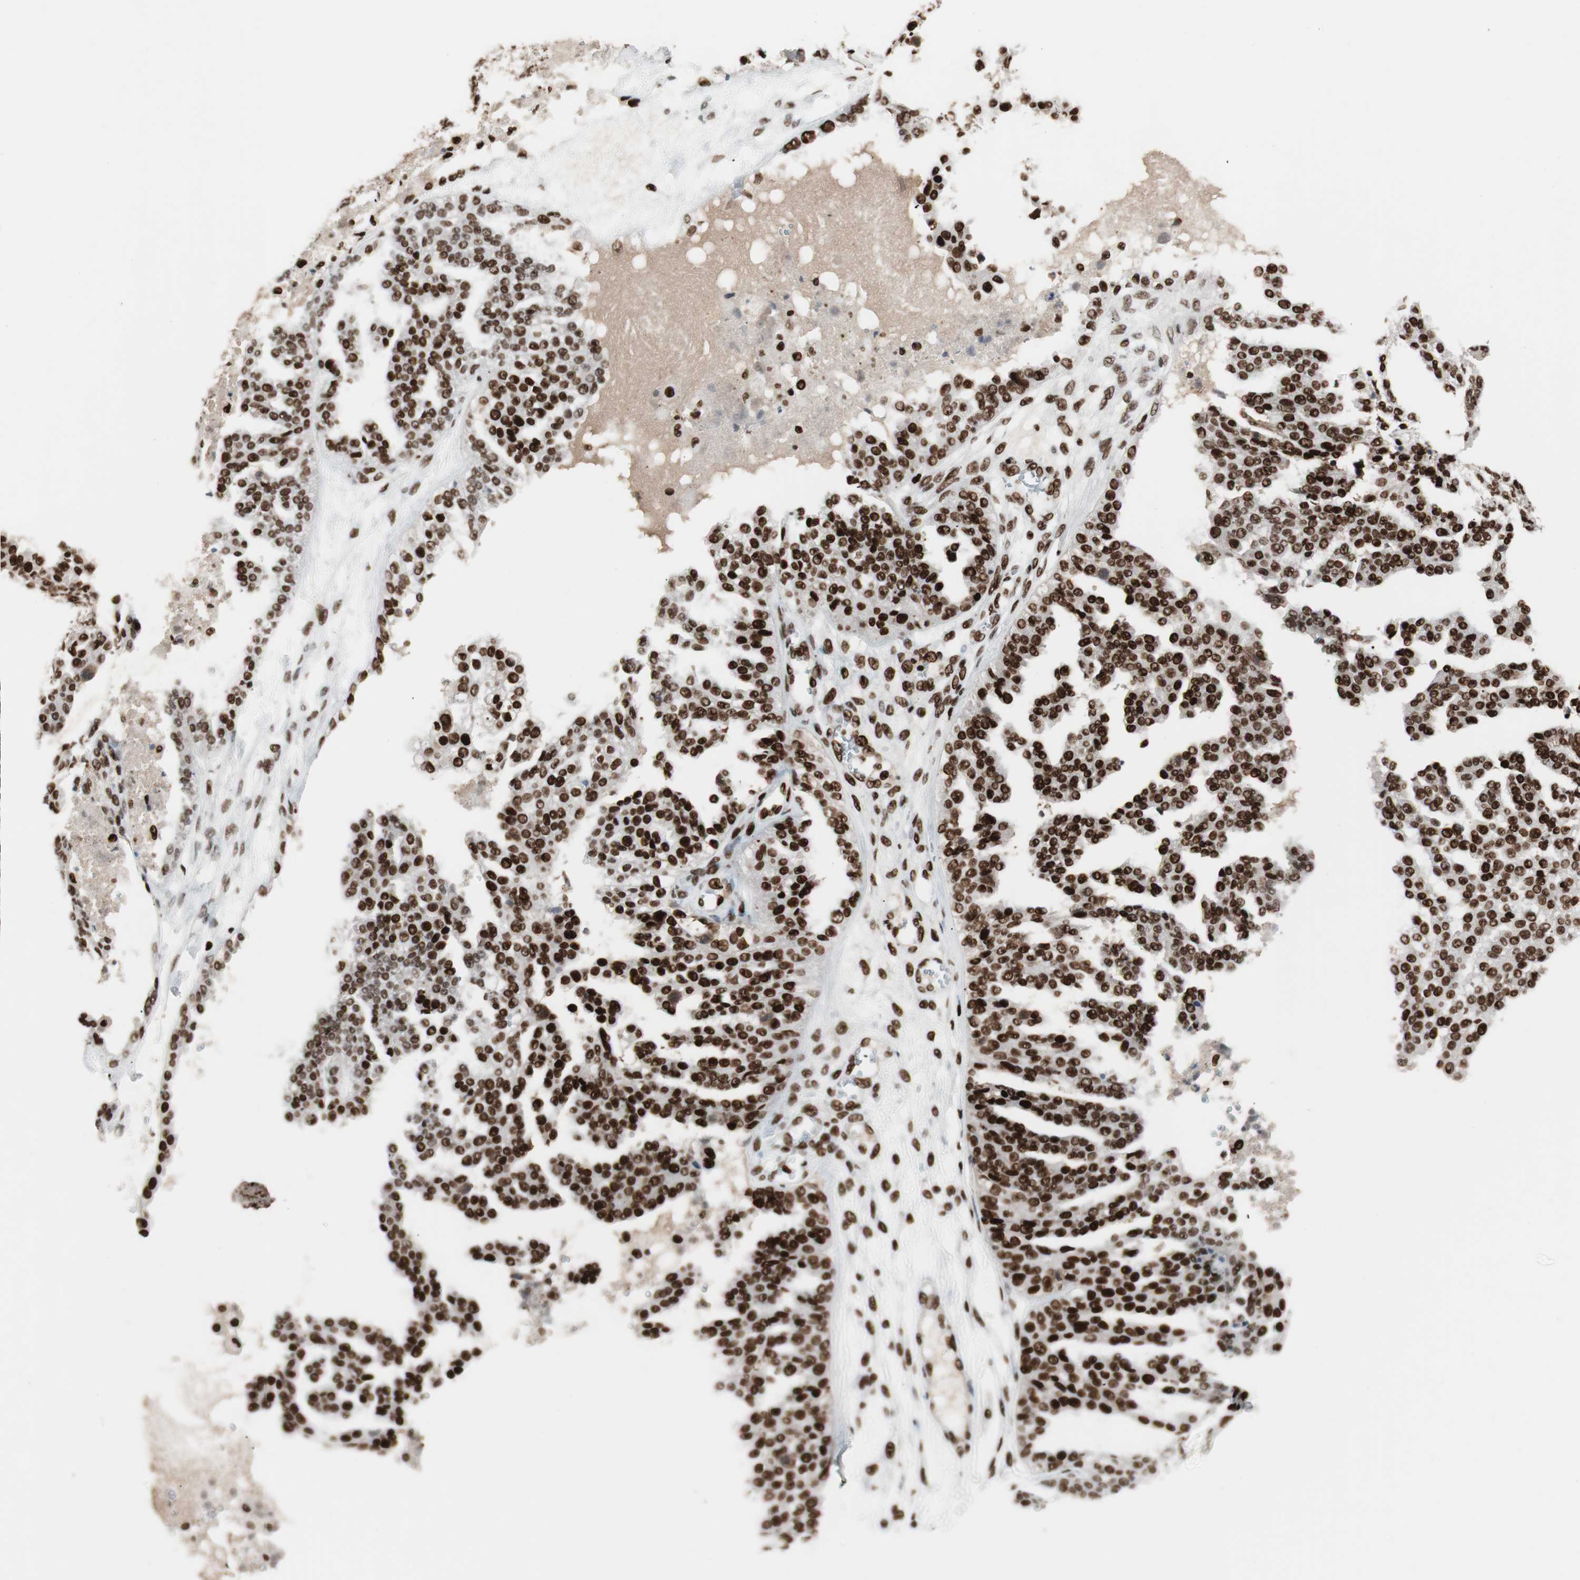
{"staining": {"intensity": "strong", "quantity": ">75%", "location": "nuclear"}, "tissue": "ovarian cancer", "cell_type": "Tumor cells", "image_type": "cancer", "snomed": [{"axis": "morphology", "description": "Carcinoma, NOS"}, {"axis": "topography", "description": "Soft tissue"}, {"axis": "topography", "description": "Ovary"}], "caption": "The micrograph displays immunohistochemical staining of carcinoma (ovarian). There is strong nuclear expression is present in about >75% of tumor cells. The protein of interest is shown in brown color, while the nuclei are stained blue.", "gene": "PSME3", "patient": {"sex": "female", "age": 54}}